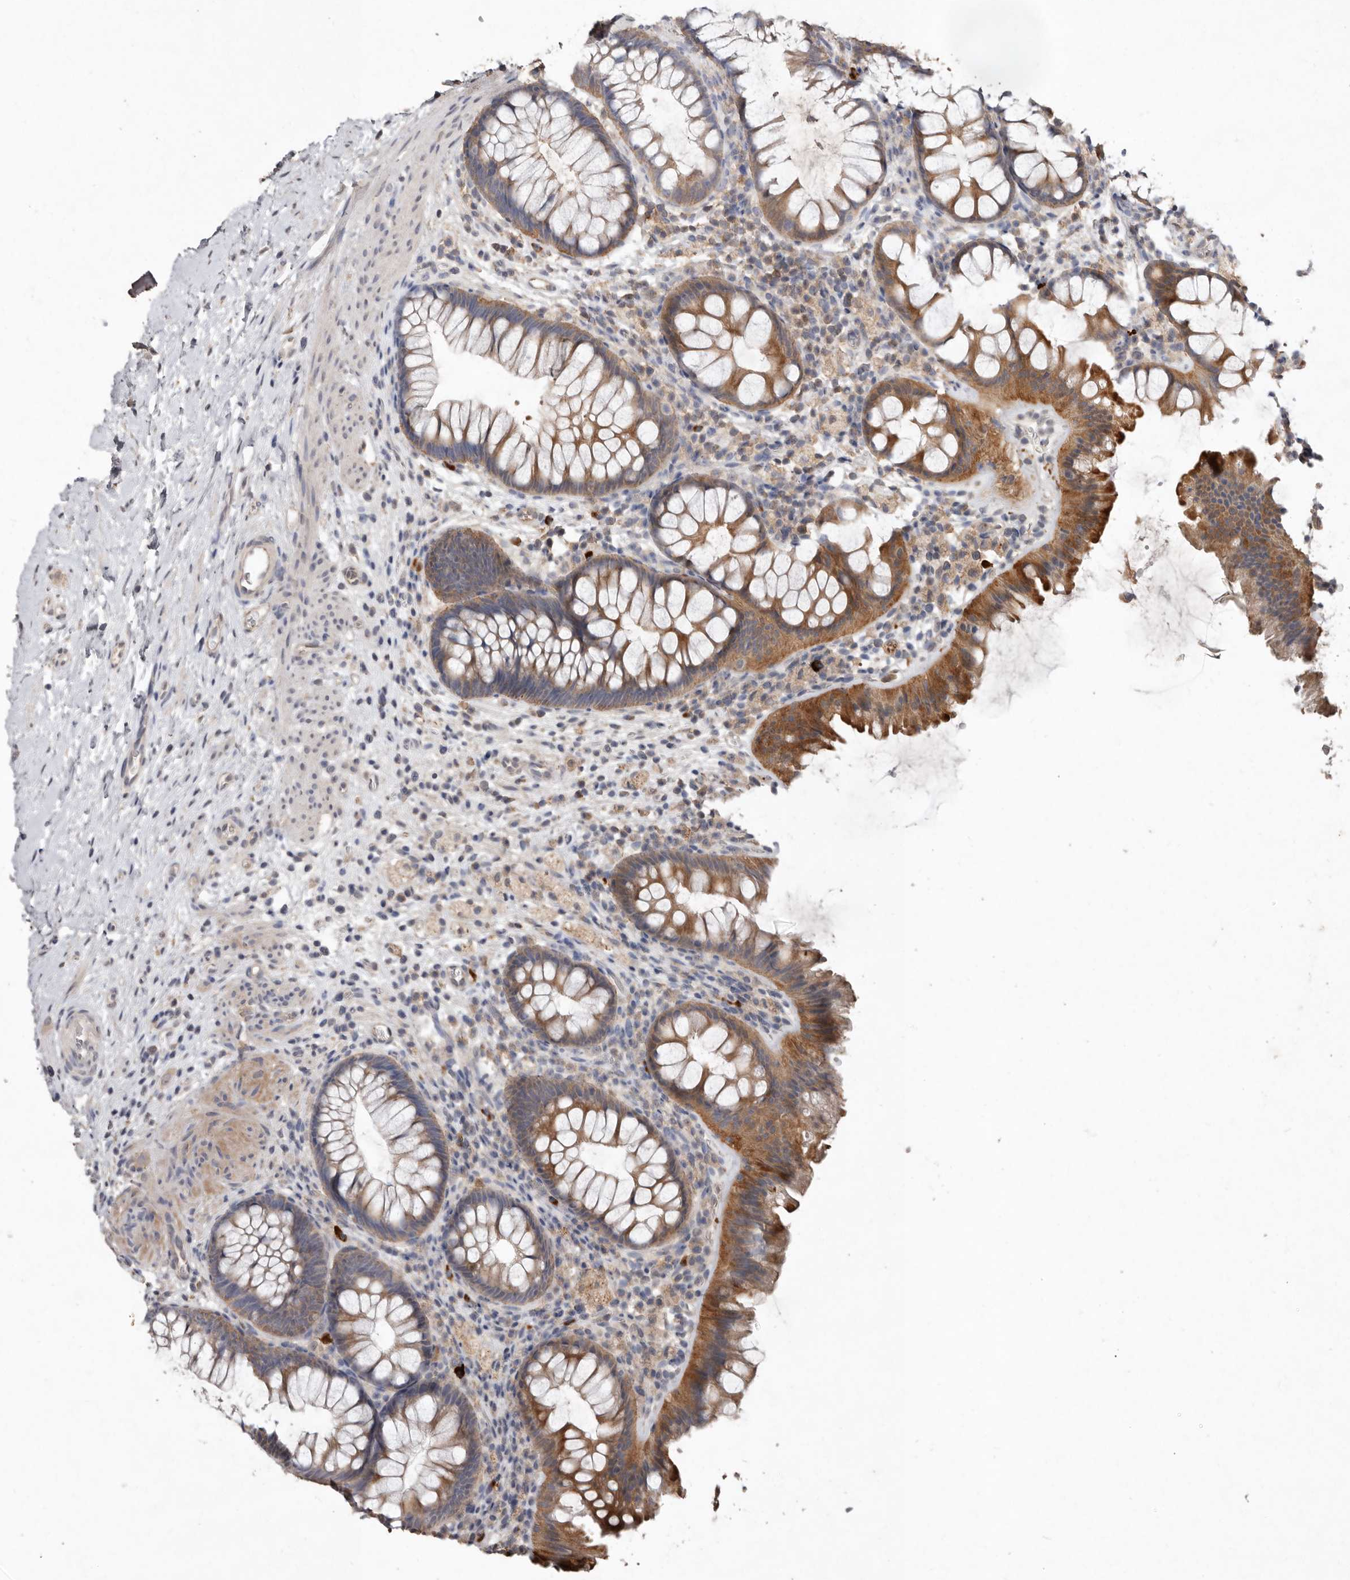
{"staining": {"intensity": "weak", "quantity": ">75%", "location": "cytoplasmic/membranous"}, "tissue": "colon", "cell_type": "Endothelial cells", "image_type": "normal", "snomed": [{"axis": "morphology", "description": "Normal tissue, NOS"}, {"axis": "topography", "description": "Colon"}], "caption": "Approximately >75% of endothelial cells in normal human colon reveal weak cytoplasmic/membranous protein expression as visualized by brown immunohistochemical staining.", "gene": "EDEM1", "patient": {"sex": "female", "age": 62}}